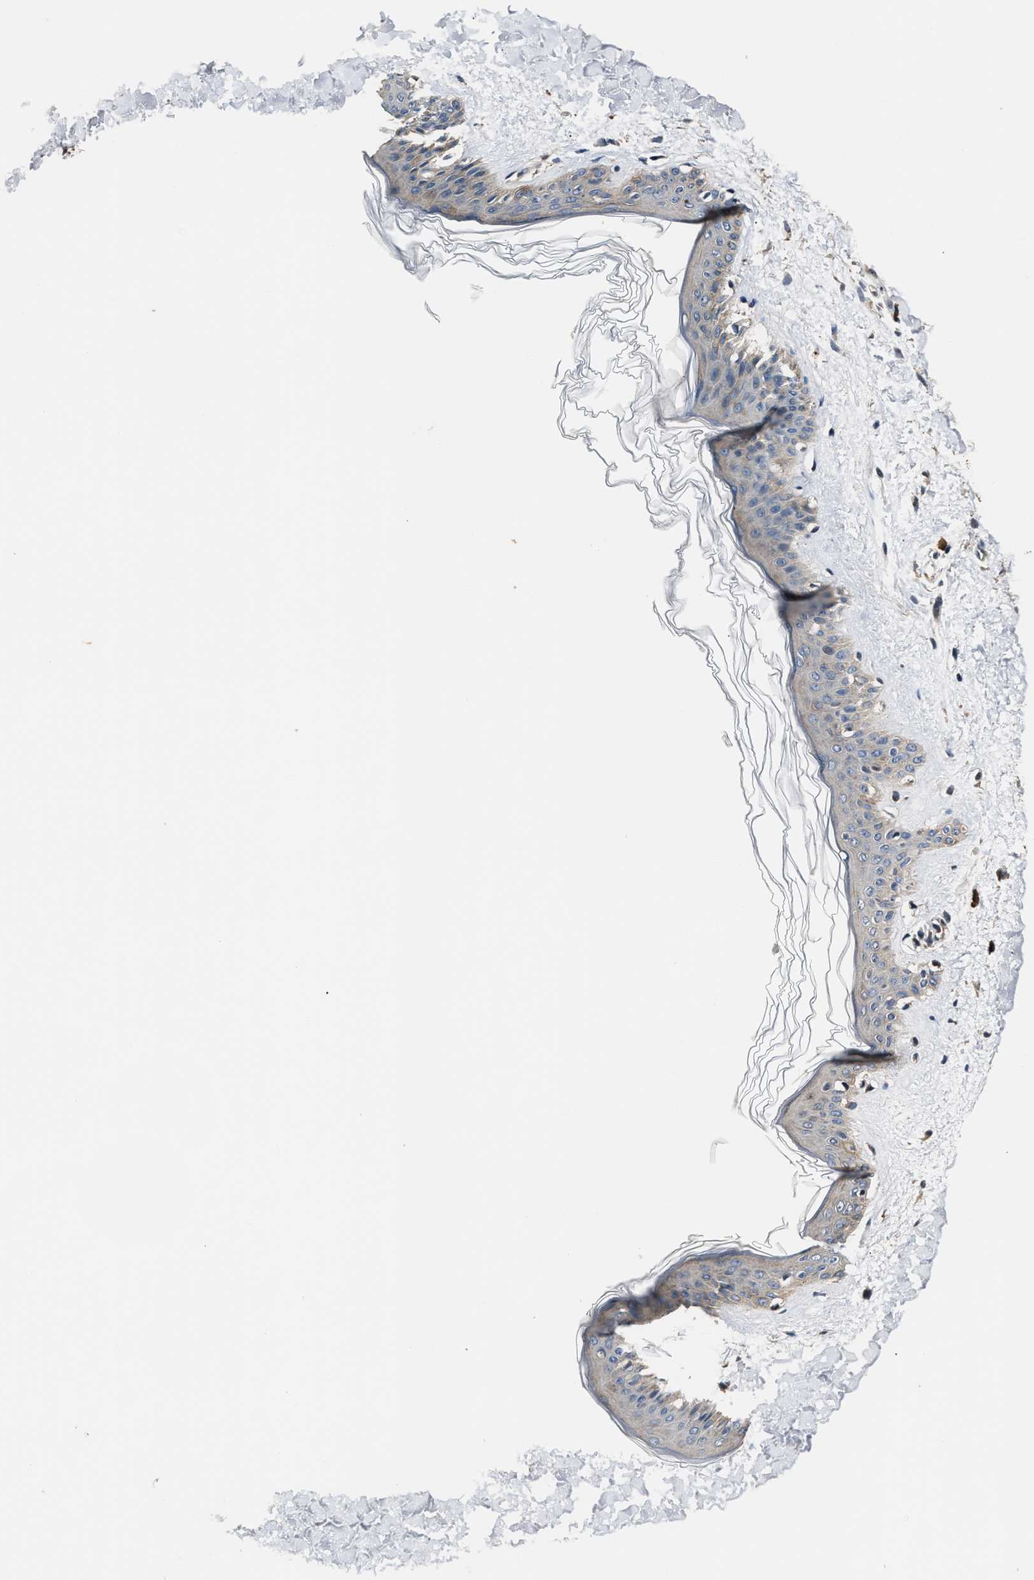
{"staining": {"intensity": "weak", "quantity": "25%-75%", "location": "cytoplasmic/membranous"}, "tissue": "skin", "cell_type": "Fibroblasts", "image_type": "normal", "snomed": [{"axis": "morphology", "description": "Normal tissue, NOS"}, {"axis": "topography", "description": "Skin"}], "caption": "Protein positivity by immunohistochemistry displays weak cytoplasmic/membranous expression in approximately 25%-75% of fibroblasts in benign skin. (Stains: DAB (3,3'-diaminobenzidine) in brown, nuclei in blue, Microscopy: brightfield microscopy at high magnification).", "gene": "IMPDH2", "patient": {"sex": "female", "age": 41}}